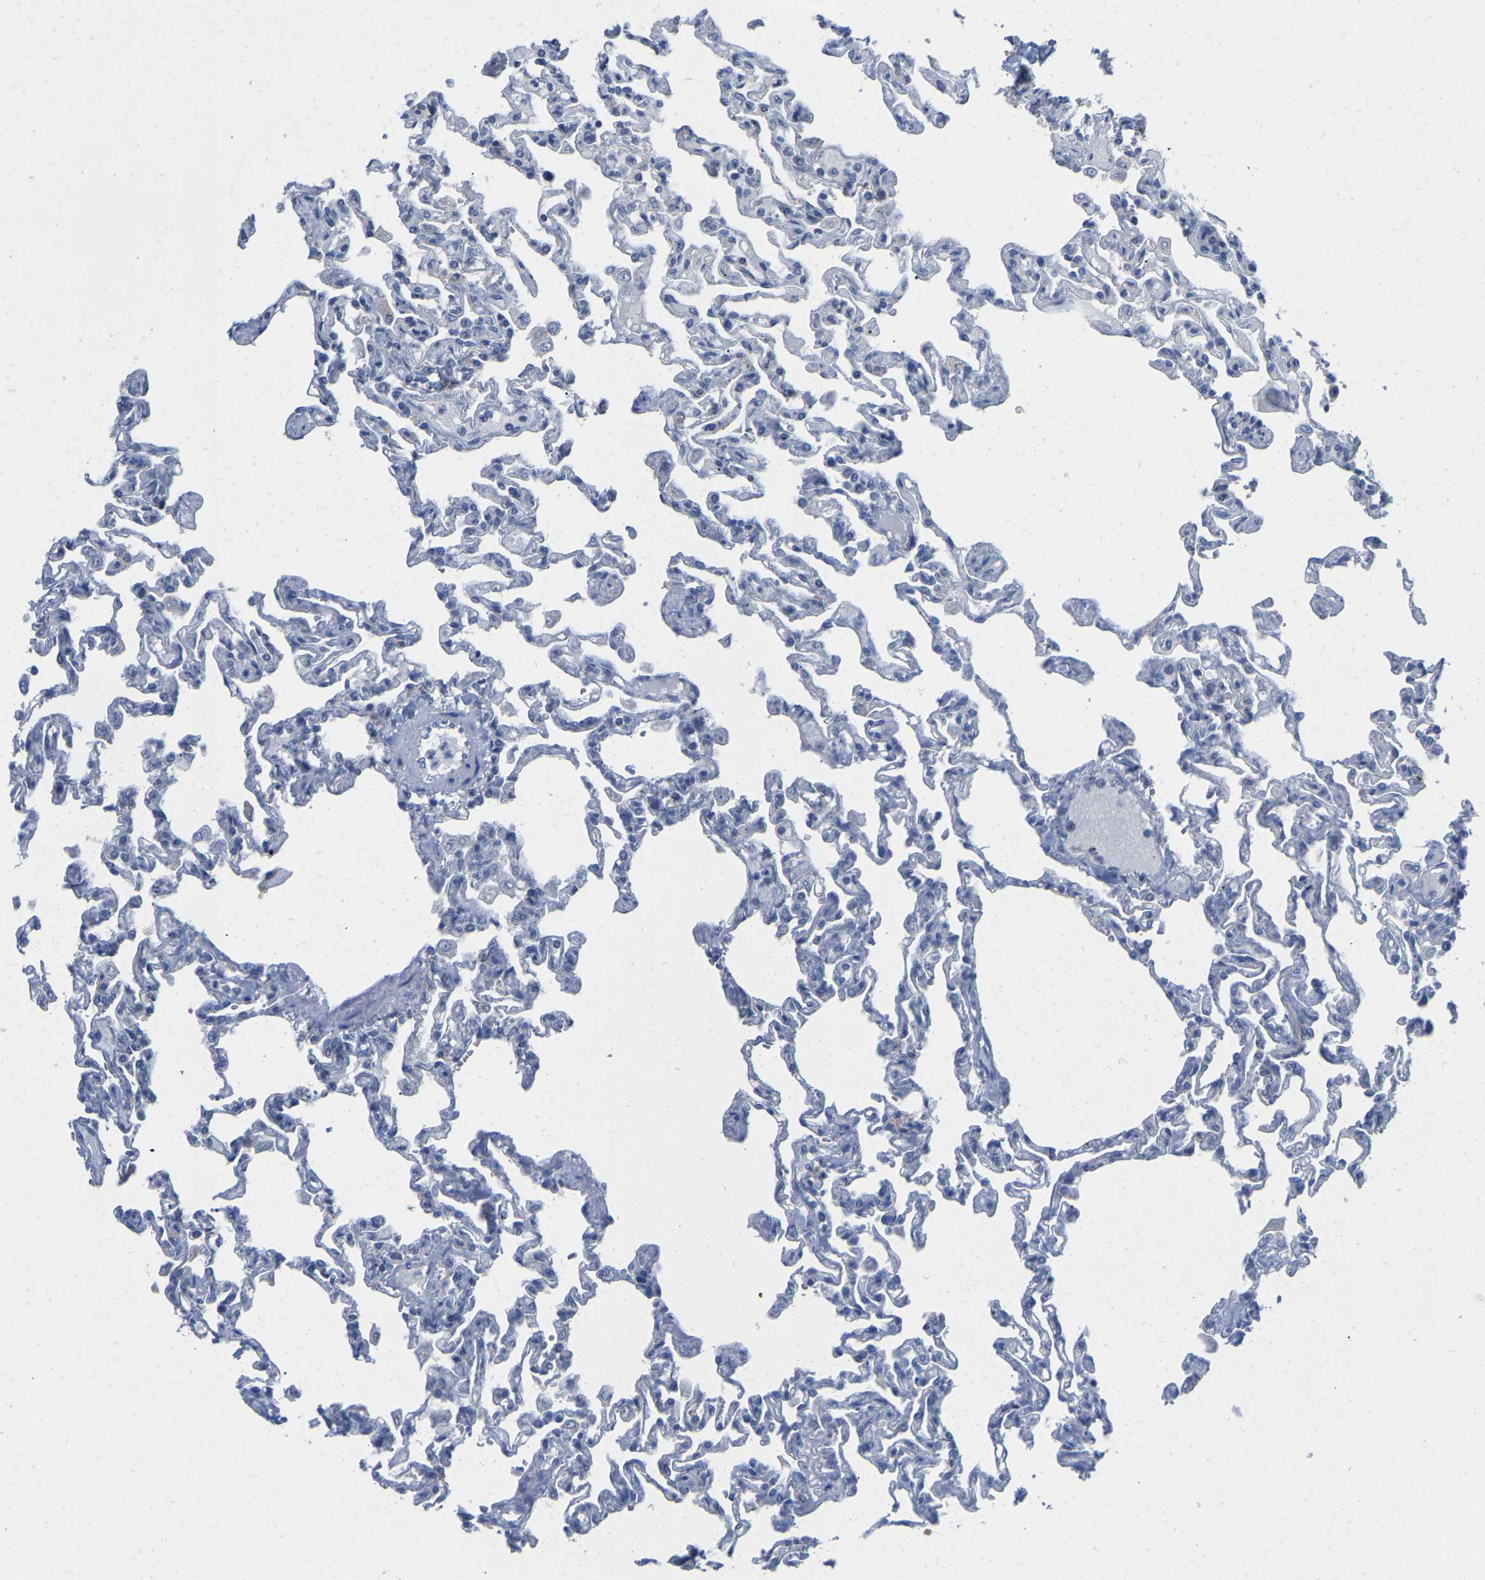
{"staining": {"intensity": "negative", "quantity": "none", "location": "none"}, "tissue": "lung", "cell_type": "Alveolar cells", "image_type": "normal", "snomed": [{"axis": "morphology", "description": "Normal tissue, NOS"}, {"axis": "topography", "description": "Lung"}], "caption": "The IHC photomicrograph has no significant expression in alveolar cells of lung.", "gene": "ULBP2", "patient": {"sex": "male", "age": 21}}